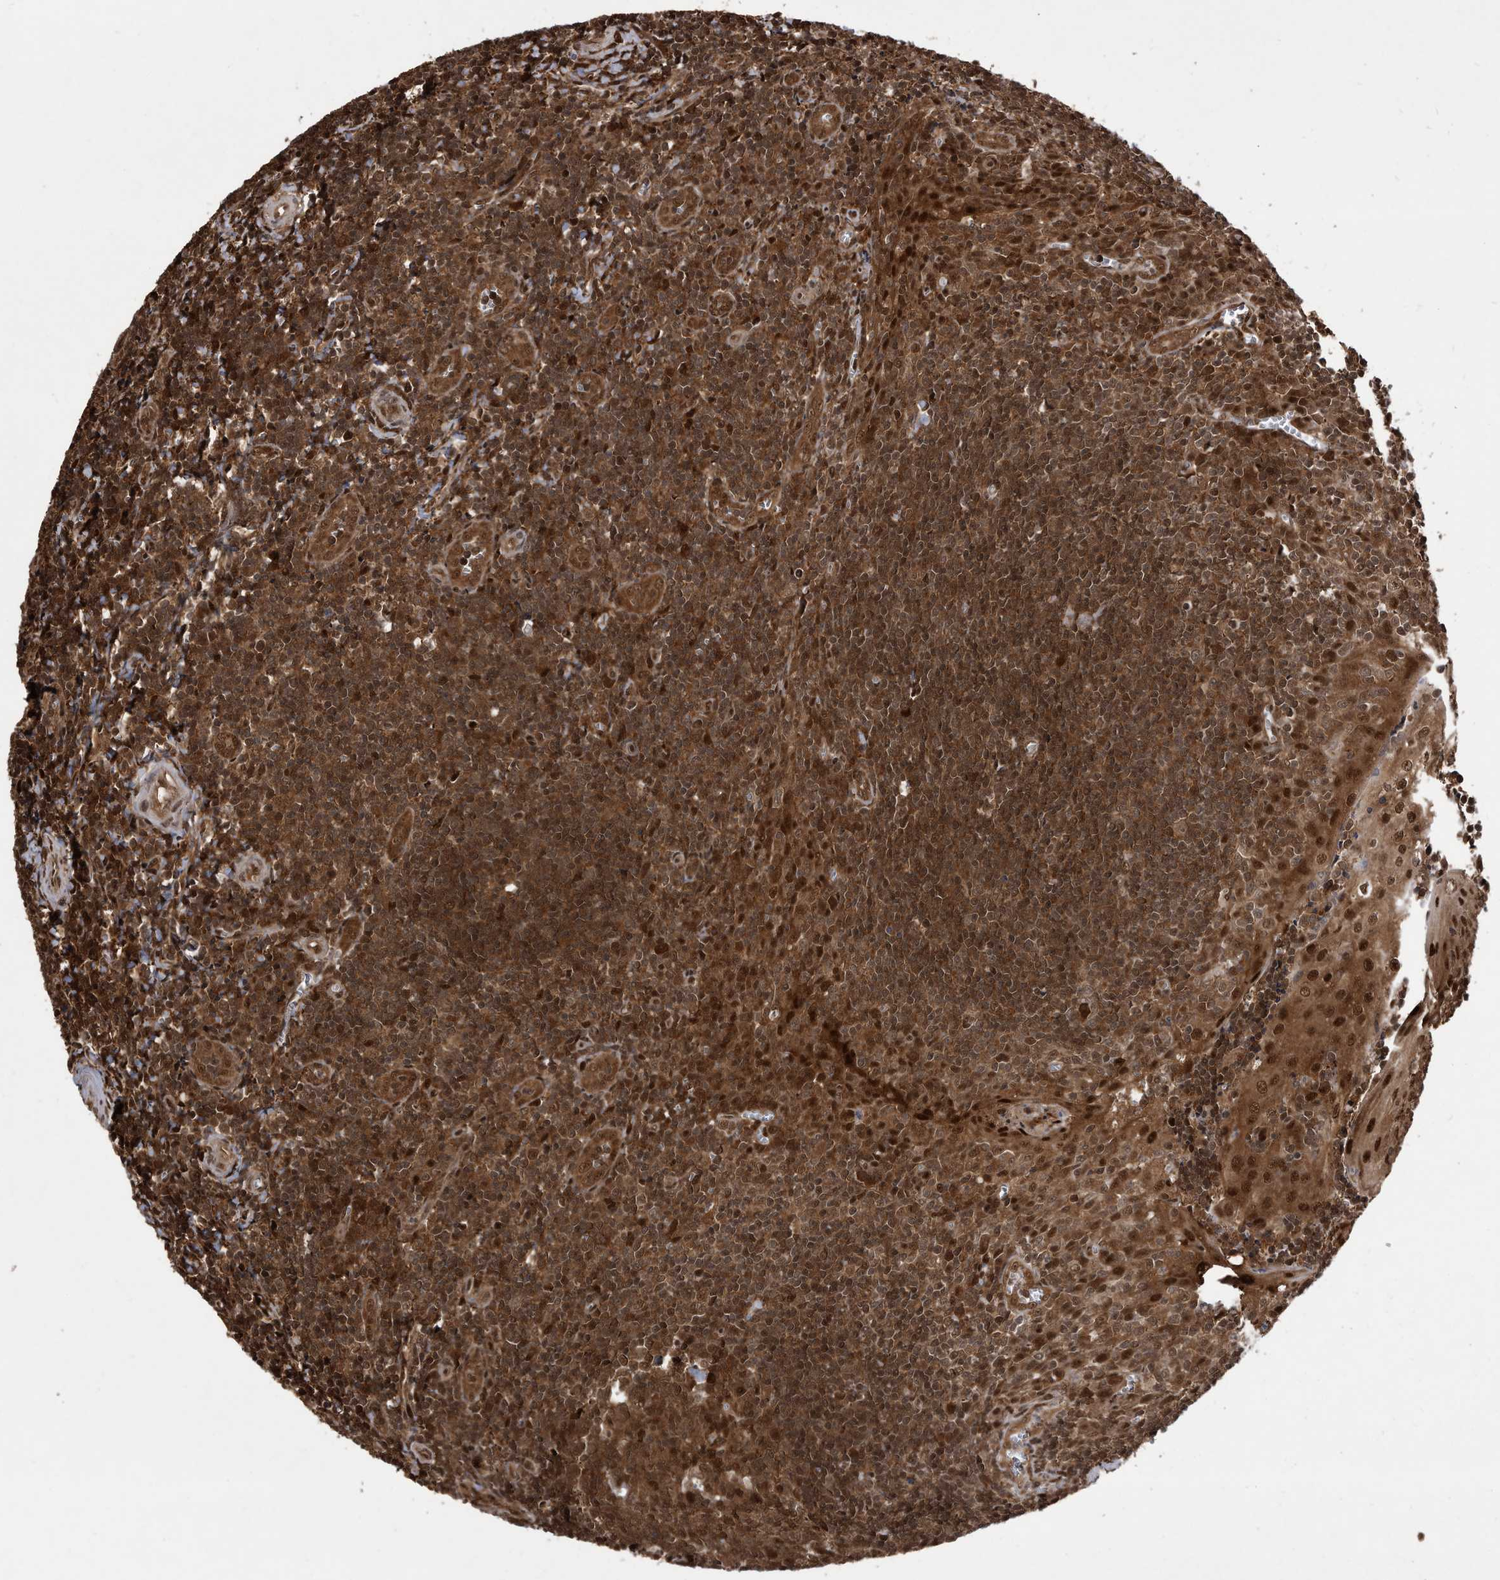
{"staining": {"intensity": "strong", "quantity": ">75%", "location": "cytoplasmic/membranous,nuclear"}, "tissue": "tonsil", "cell_type": "Germinal center cells", "image_type": "normal", "snomed": [{"axis": "morphology", "description": "Normal tissue, NOS"}, {"axis": "topography", "description": "Tonsil"}], "caption": "Tonsil stained for a protein (brown) displays strong cytoplasmic/membranous,nuclear positive expression in approximately >75% of germinal center cells.", "gene": "RAD23B", "patient": {"sex": "male", "age": 27}}